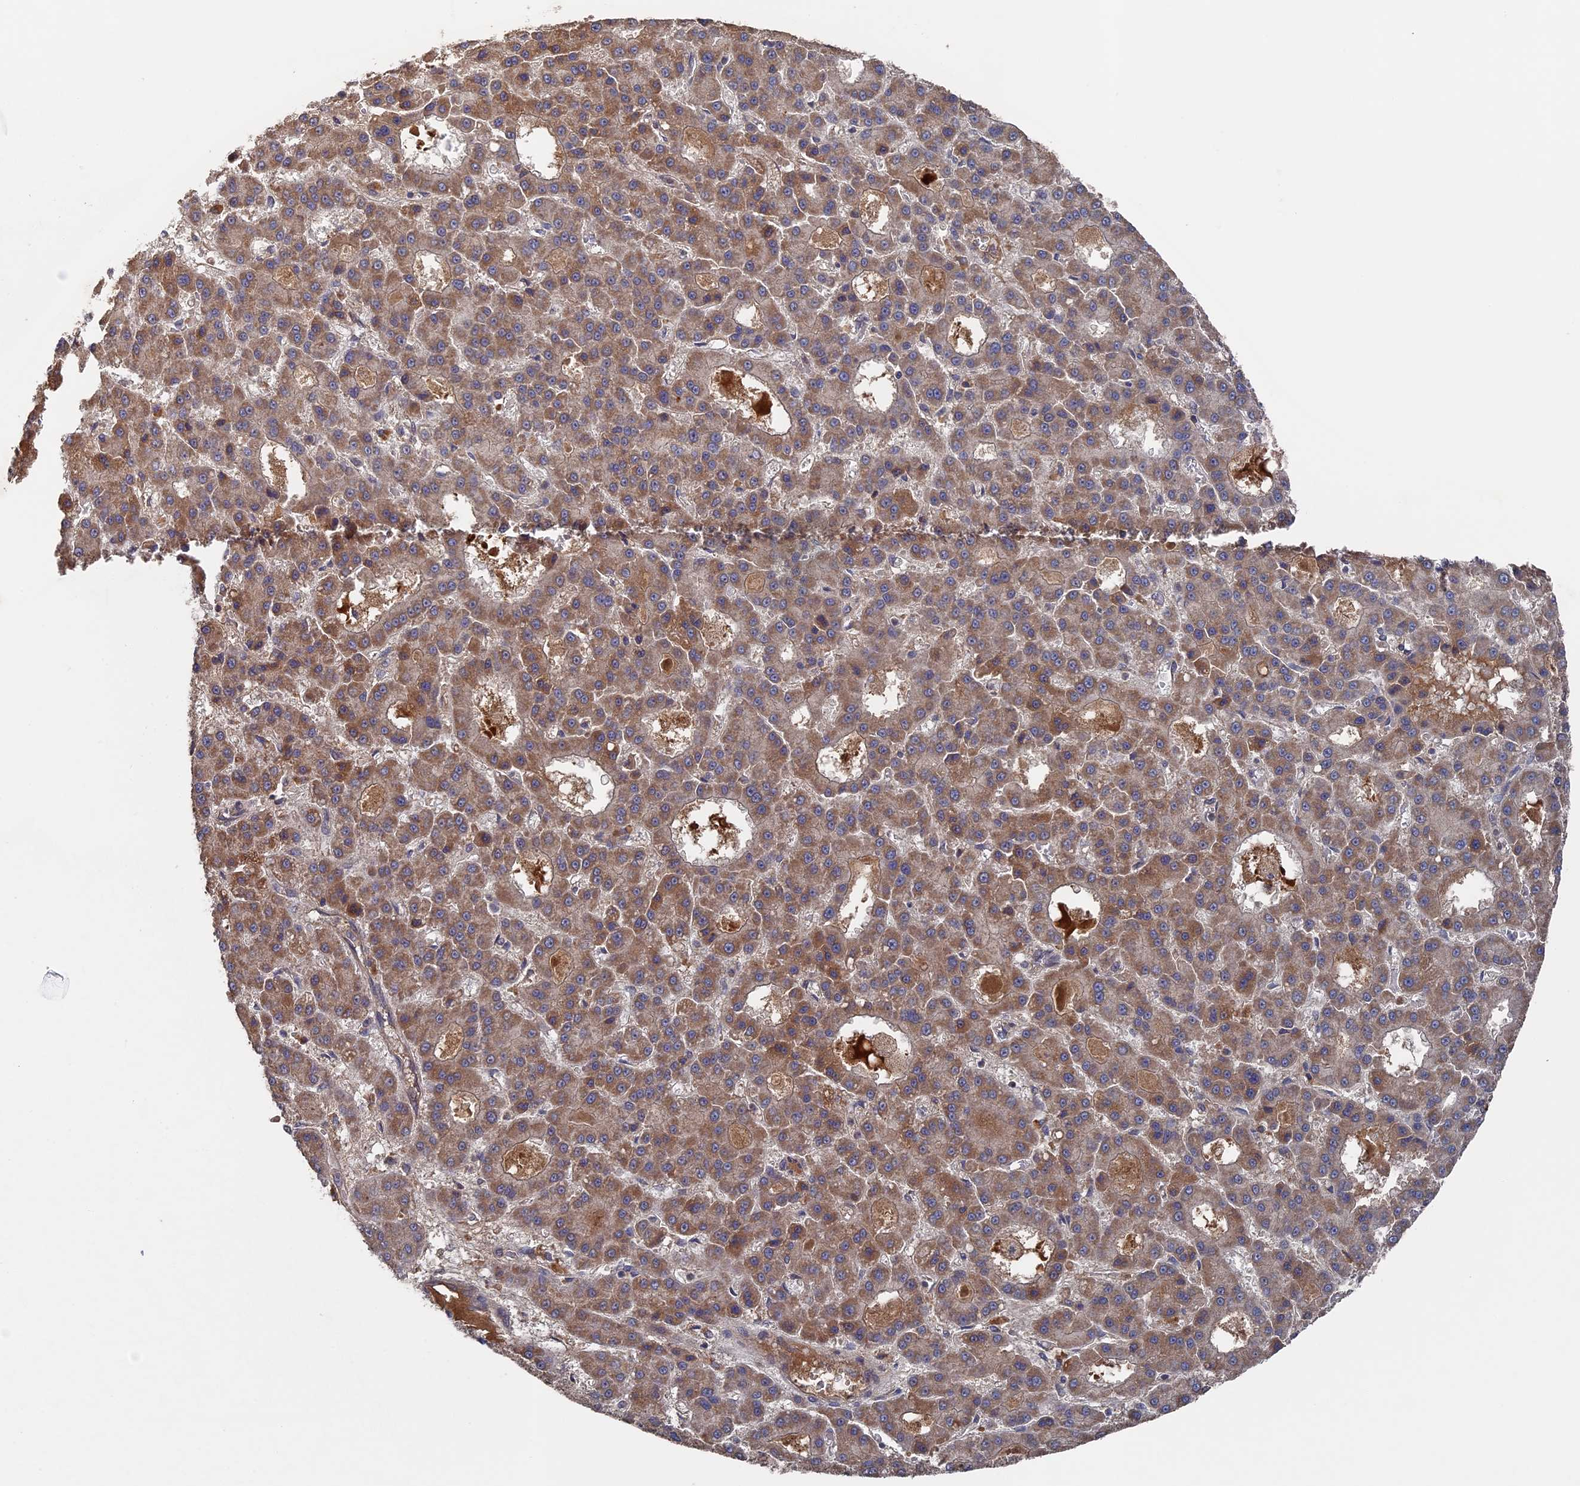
{"staining": {"intensity": "moderate", "quantity": ">75%", "location": "cytoplasmic/membranous"}, "tissue": "liver cancer", "cell_type": "Tumor cells", "image_type": "cancer", "snomed": [{"axis": "morphology", "description": "Carcinoma, Hepatocellular, NOS"}, {"axis": "topography", "description": "Liver"}], "caption": "Immunohistochemistry (DAB) staining of liver cancer demonstrates moderate cytoplasmic/membranous protein staining in approximately >75% of tumor cells. (IHC, brightfield microscopy, high magnification).", "gene": "RAB15", "patient": {"sex": "male", "age": 70}}